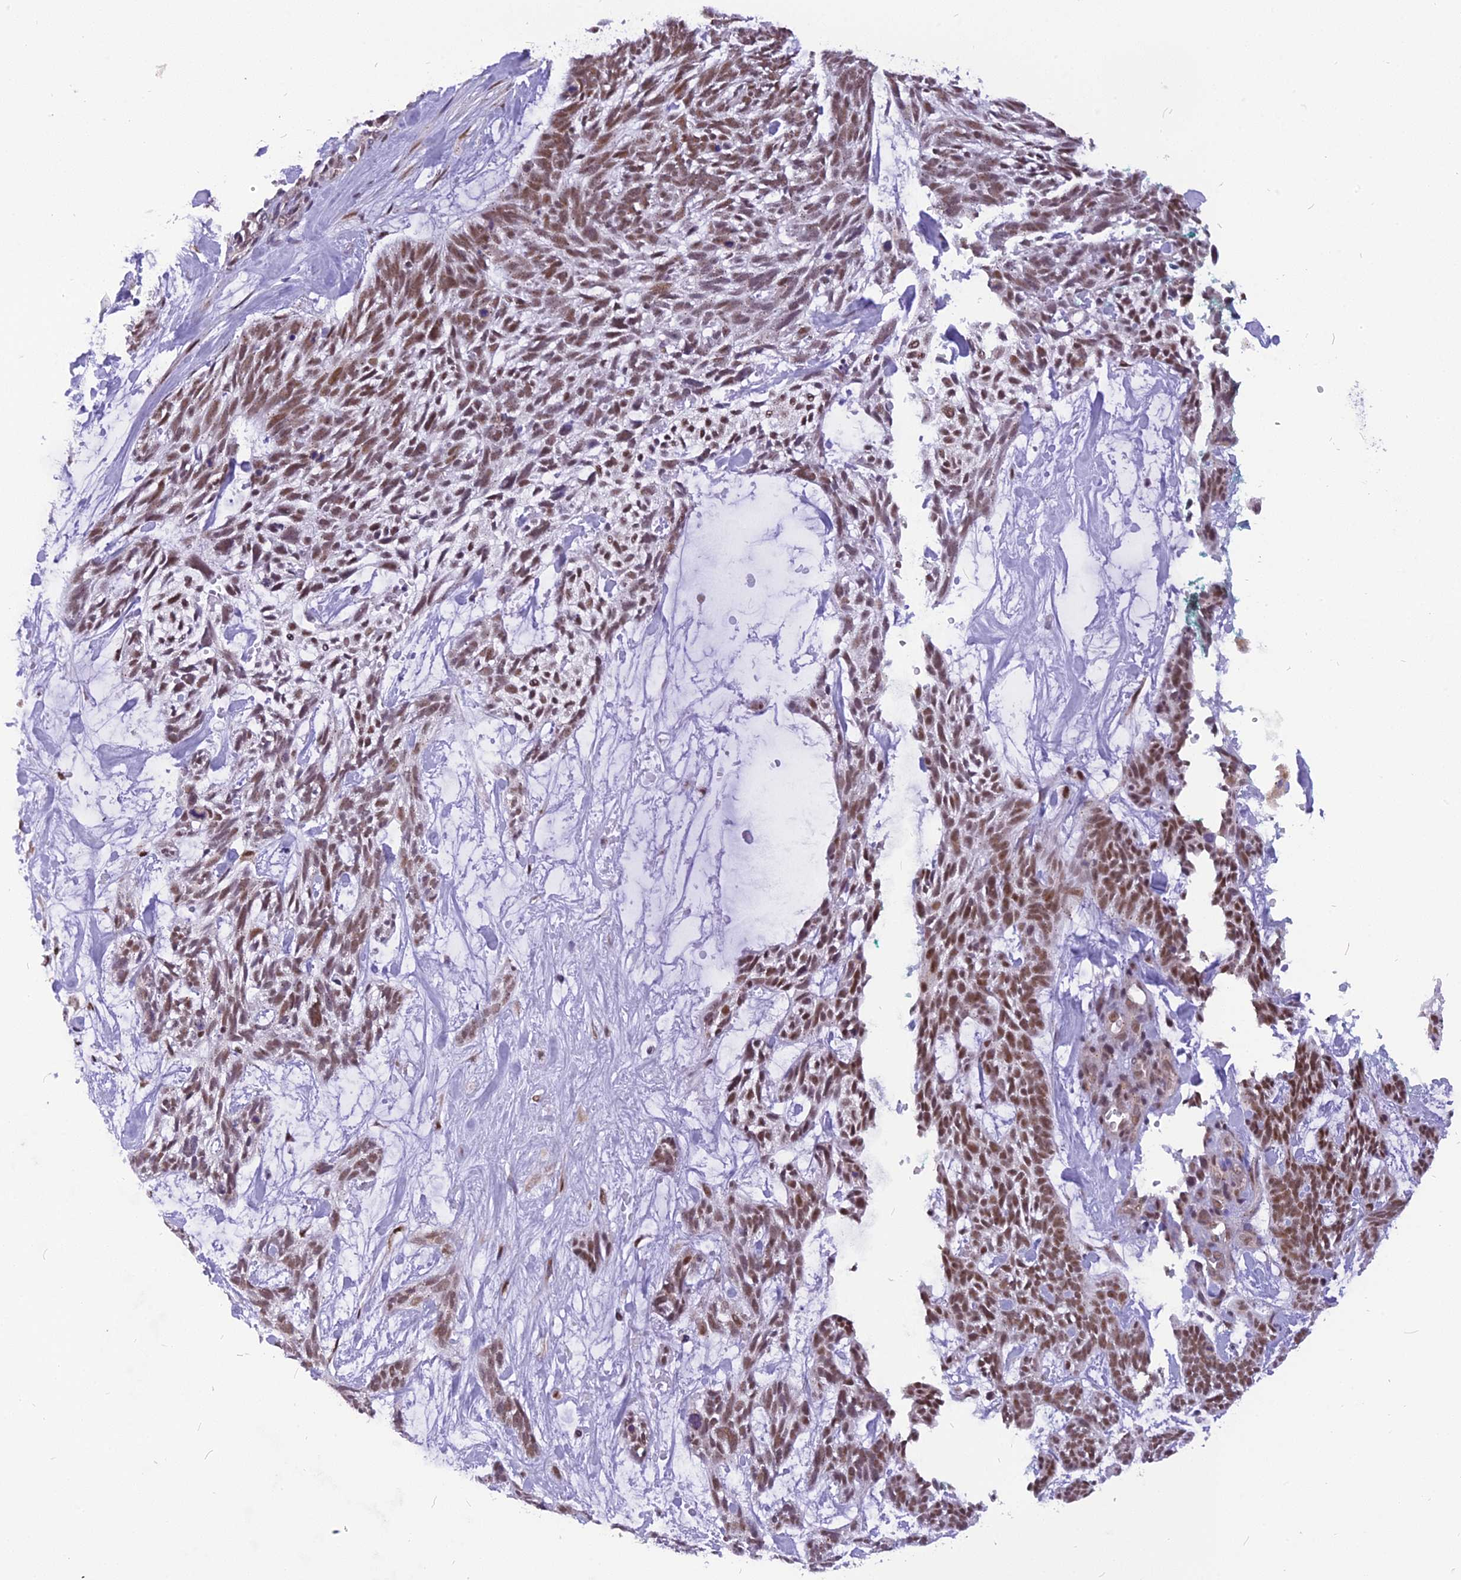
{"staining": {"intensity": "moderate", "quantity": ">75%", "location": "nuclear"}, "tissue": "skin cancer", "cell_type": "Tumor cells", "image_type": "cancer", "snomed": [{"axis": "morphology", "description": "Basal cell carcinoma"}, {"axis": "topography", "description": "Skin"}], "caption": "An IHC histopathology image of tumor tissue is shown. Protein staining in brown labels moderate nuclear positivity in skin cancer within tumor cells.", "gene": "IRF2BP1", "patient": {"sex": "male", "age": 88}}